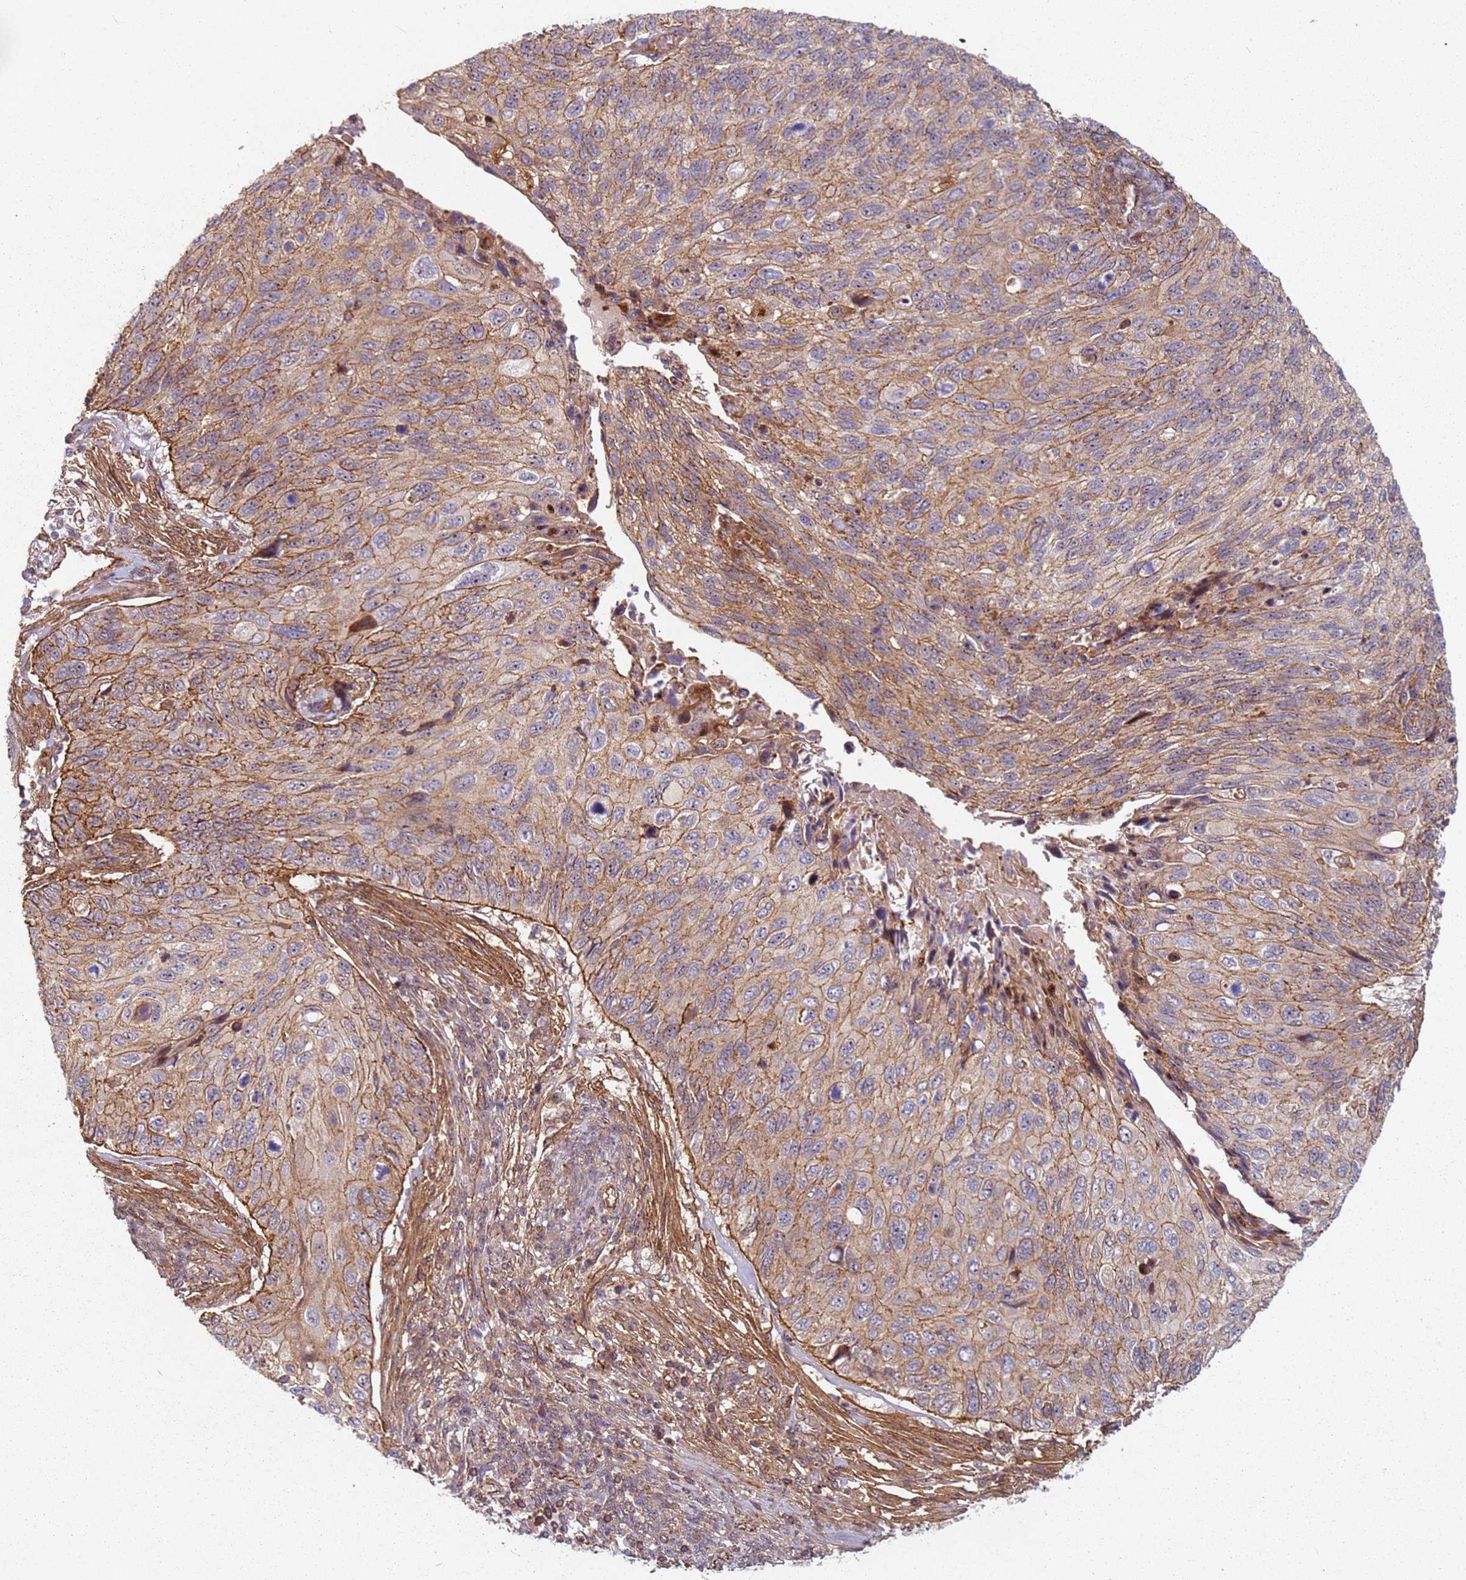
{"staining": {"intensity": "moderate", "quantity": ">75%", "location": "cytoplasmic/membranous"}, "tissue": "cervical cancer", "cell_type": "Tumor cells", "image_type": "cancer", "snomed": [{"axis": "morphology", "description": "Squamous cell carcinoma, NOS"}, {"axis": "topography", "description": "Cervix"}], "caption": "Immunohistochemistry (IHC) image of neoplastic tissue: human cervical cancer (squamous cell carcinoma) stained using IHC displays medium levels of moderate protein expression localized specifically in the cytoplasmic/membranous of tumor cells, appearing as a cytoplasmic/membranous brown color.", "gene": "C2CD4B", "patient": {"sex": "female", "age": 70}}